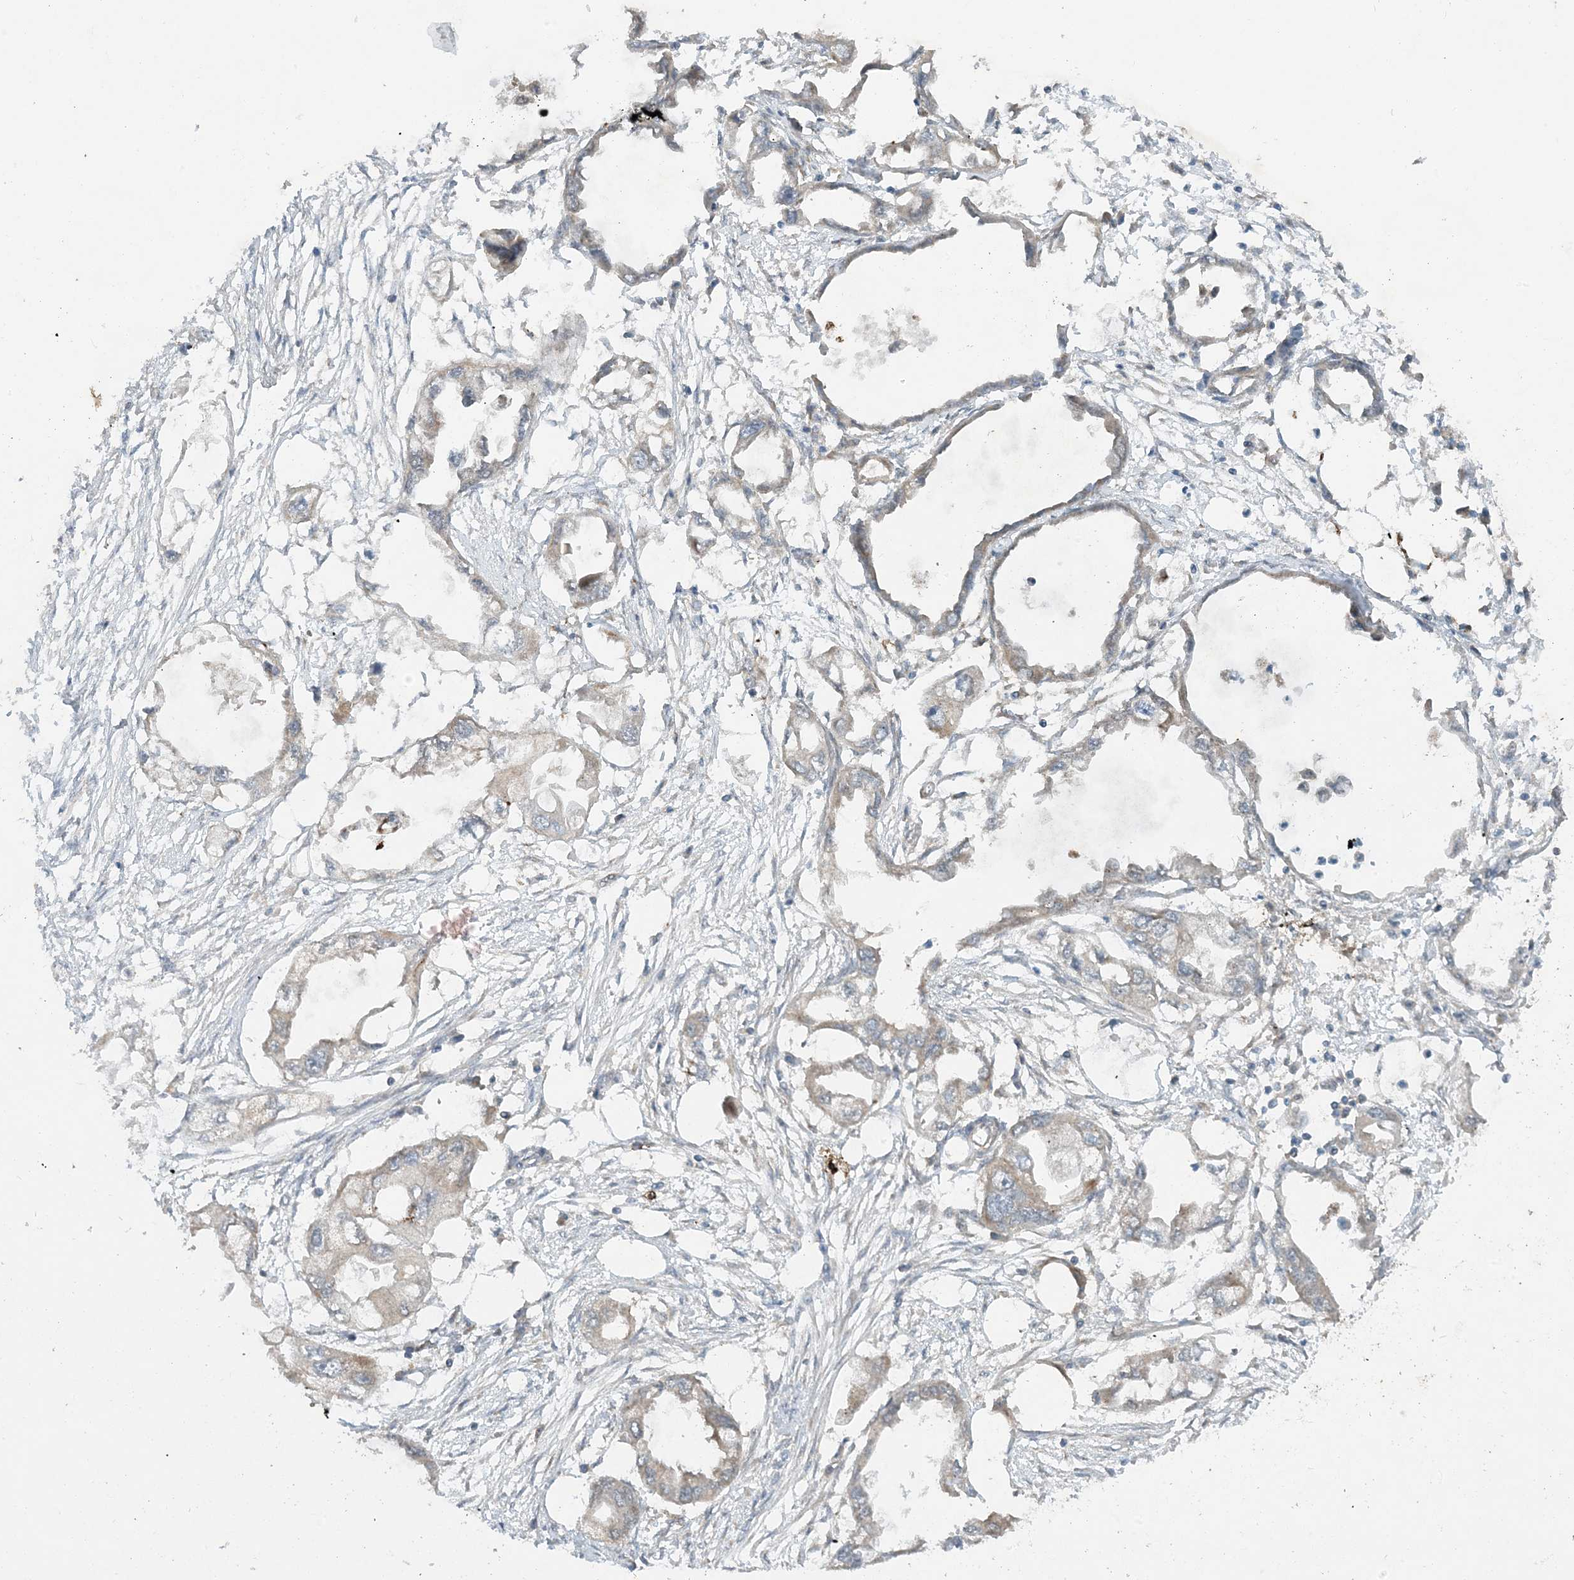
{"staining": {"intensity": "negative", "quantity": "none", "location": "none"}, "tissue": "endometrial cancer", "cell_type": "Tumor cells", "image_type": "cancer", "snomed": [{"axis": "morphology", "description": "Adenocarcinoma, NOS"}, {"axis": "morphology", "description": "Adenocarcinoma, metastatic, NOS"}, {"axis": "topography", "description": "Adipose tissue"}, {"axis": "topography", "description": "Endometrium"}], "caption": "A high-resolution histopathology image shows IHC staining of endometrial metastatic adenocarcinoma, which shows no significant expression in tumor cells.", "gene": "STAM2", "patient": {"sex": "female", "age": 67}}